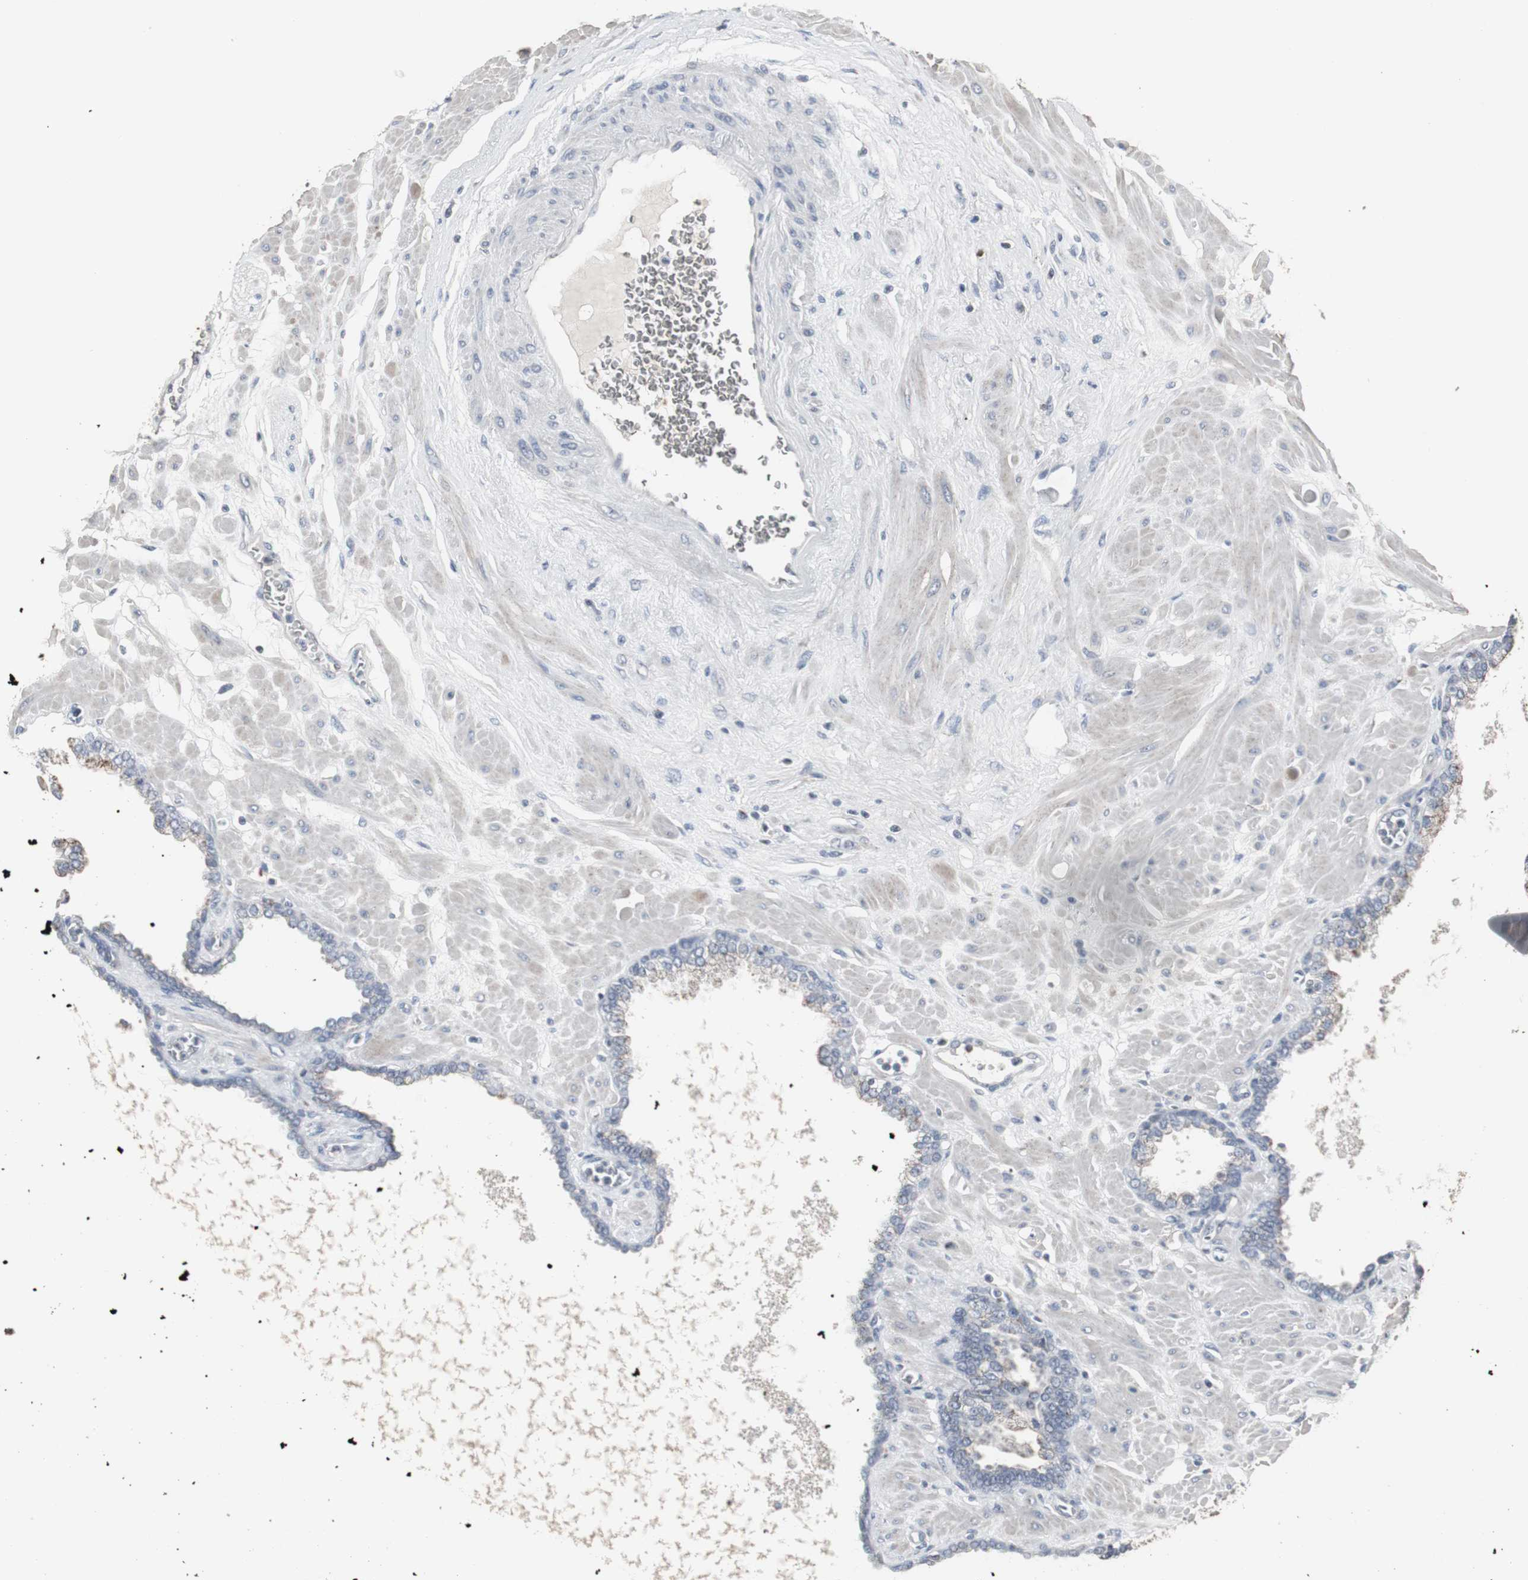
{"staining": {"intensity": "weak", "quantity": "<25%", "location": "cytoplasmic/membranous"}, "tissue": "prostate", "cell_type": "Glandular cells", "image_type": "normal", "snomed": [{"axis": "morphology", "description": "Normal tissue, NOS"}, {"axis": "topography", "description": "Prostate"}], "caption": "Glandular cells are negative for brown protein staining in benign prostate. (DAB immunohistochemistry, high magnification).", "gene": "ACAA1", "patient": {"sex": "male", "age": 60}}